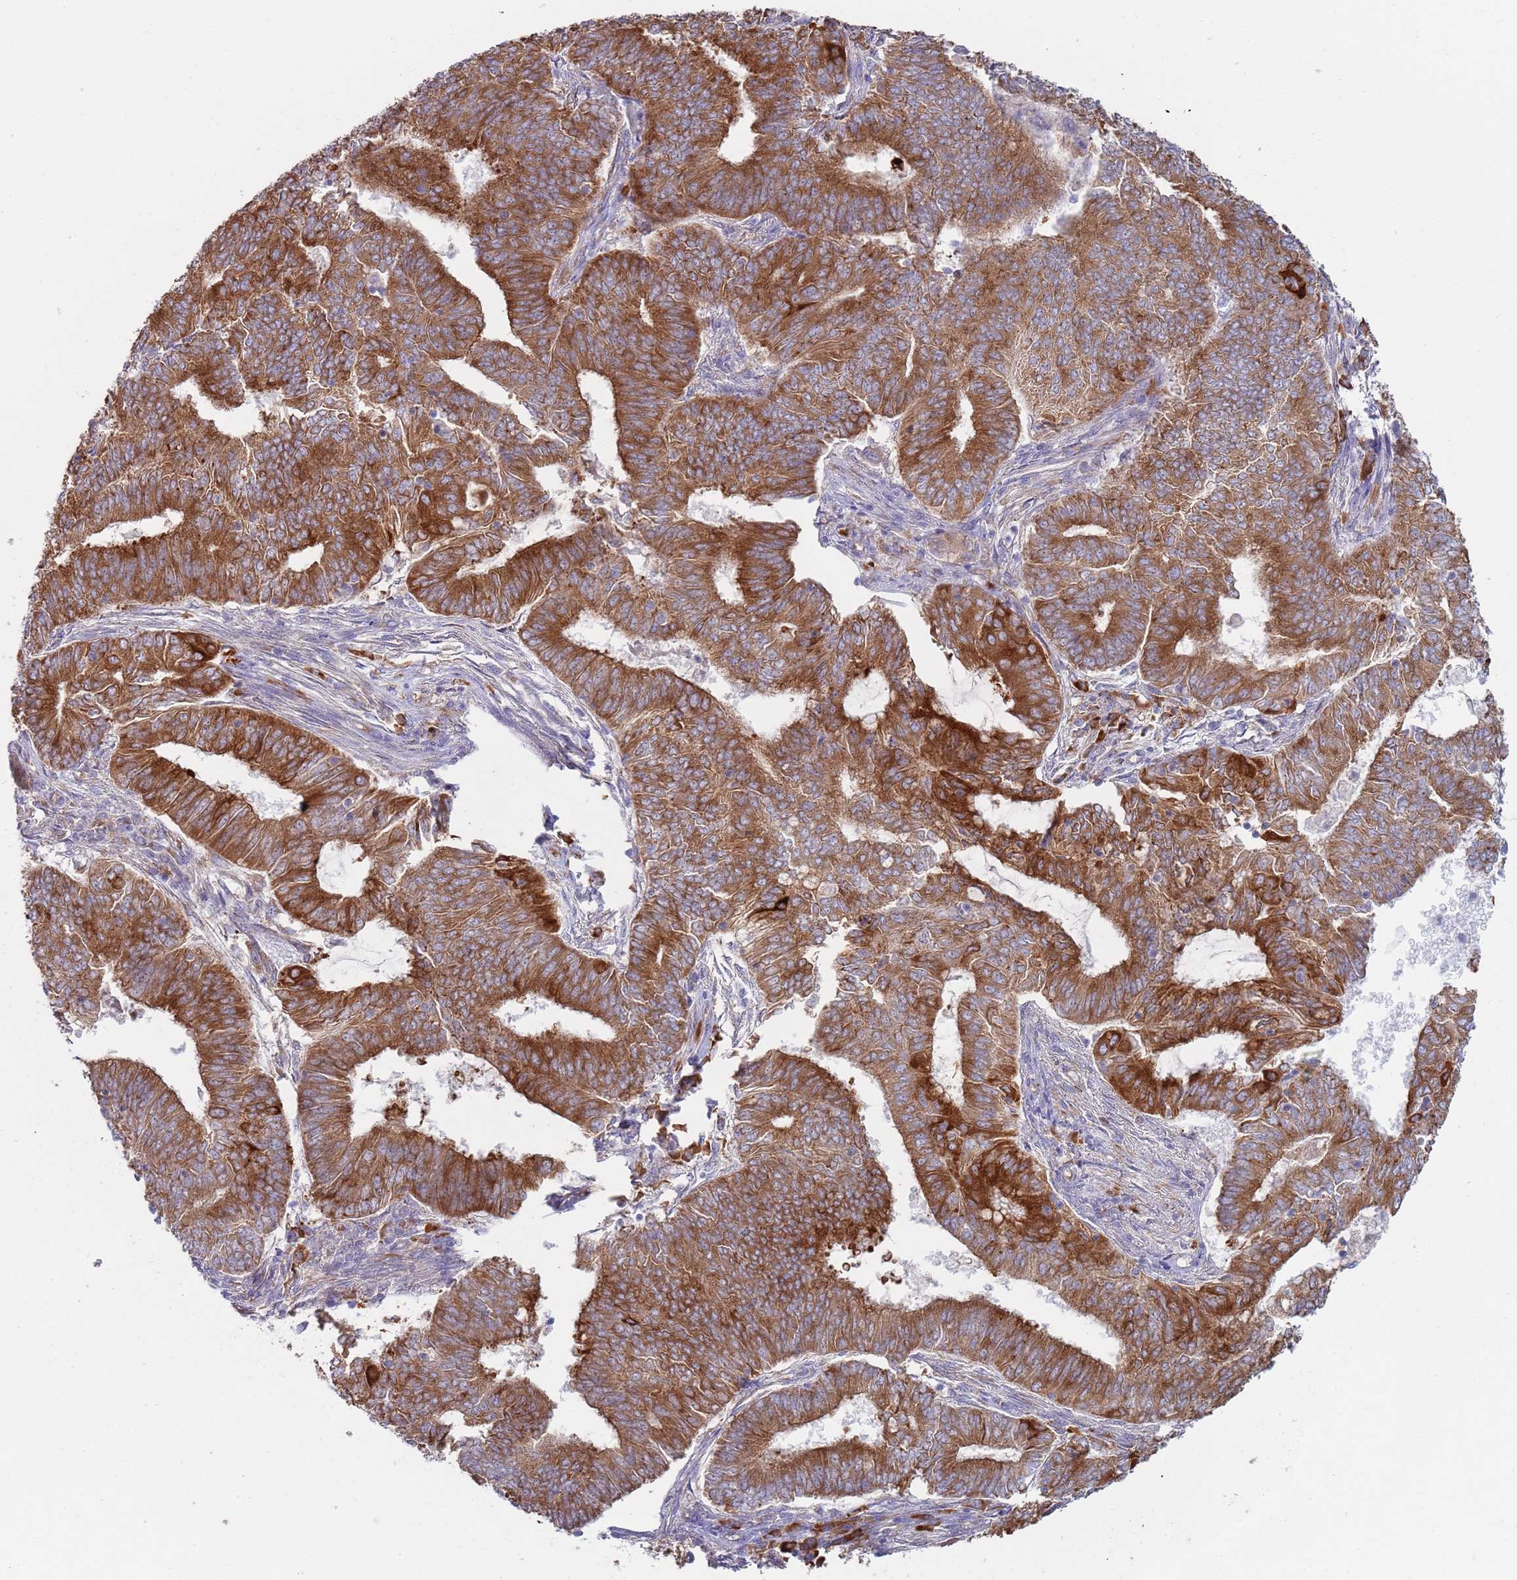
{"staining": {"intensity": "strong", "quantity": ">75%", "location": "cytoplasmic/membranous"}, "tissue": "endometrial cancer", "cell_type": "Tumor cells", "image_type": "cancer", "snomed": [{"axis": "morphology", "description": "Adenocarcinoma, NOS"}, {"axis": "topography", "description": "Endometrium"}], "caption": "This image reveals endometrial adenocarcinoma stained with immunohistochemistry (IHC) to label a protein in brown. The cytoplasmic/membranous of tumor cells show strong positivity for the protein. Nuclei are counter-stained blue.", "gene": "ZNF844", "patient": {"sex": "female", "age": 62}}